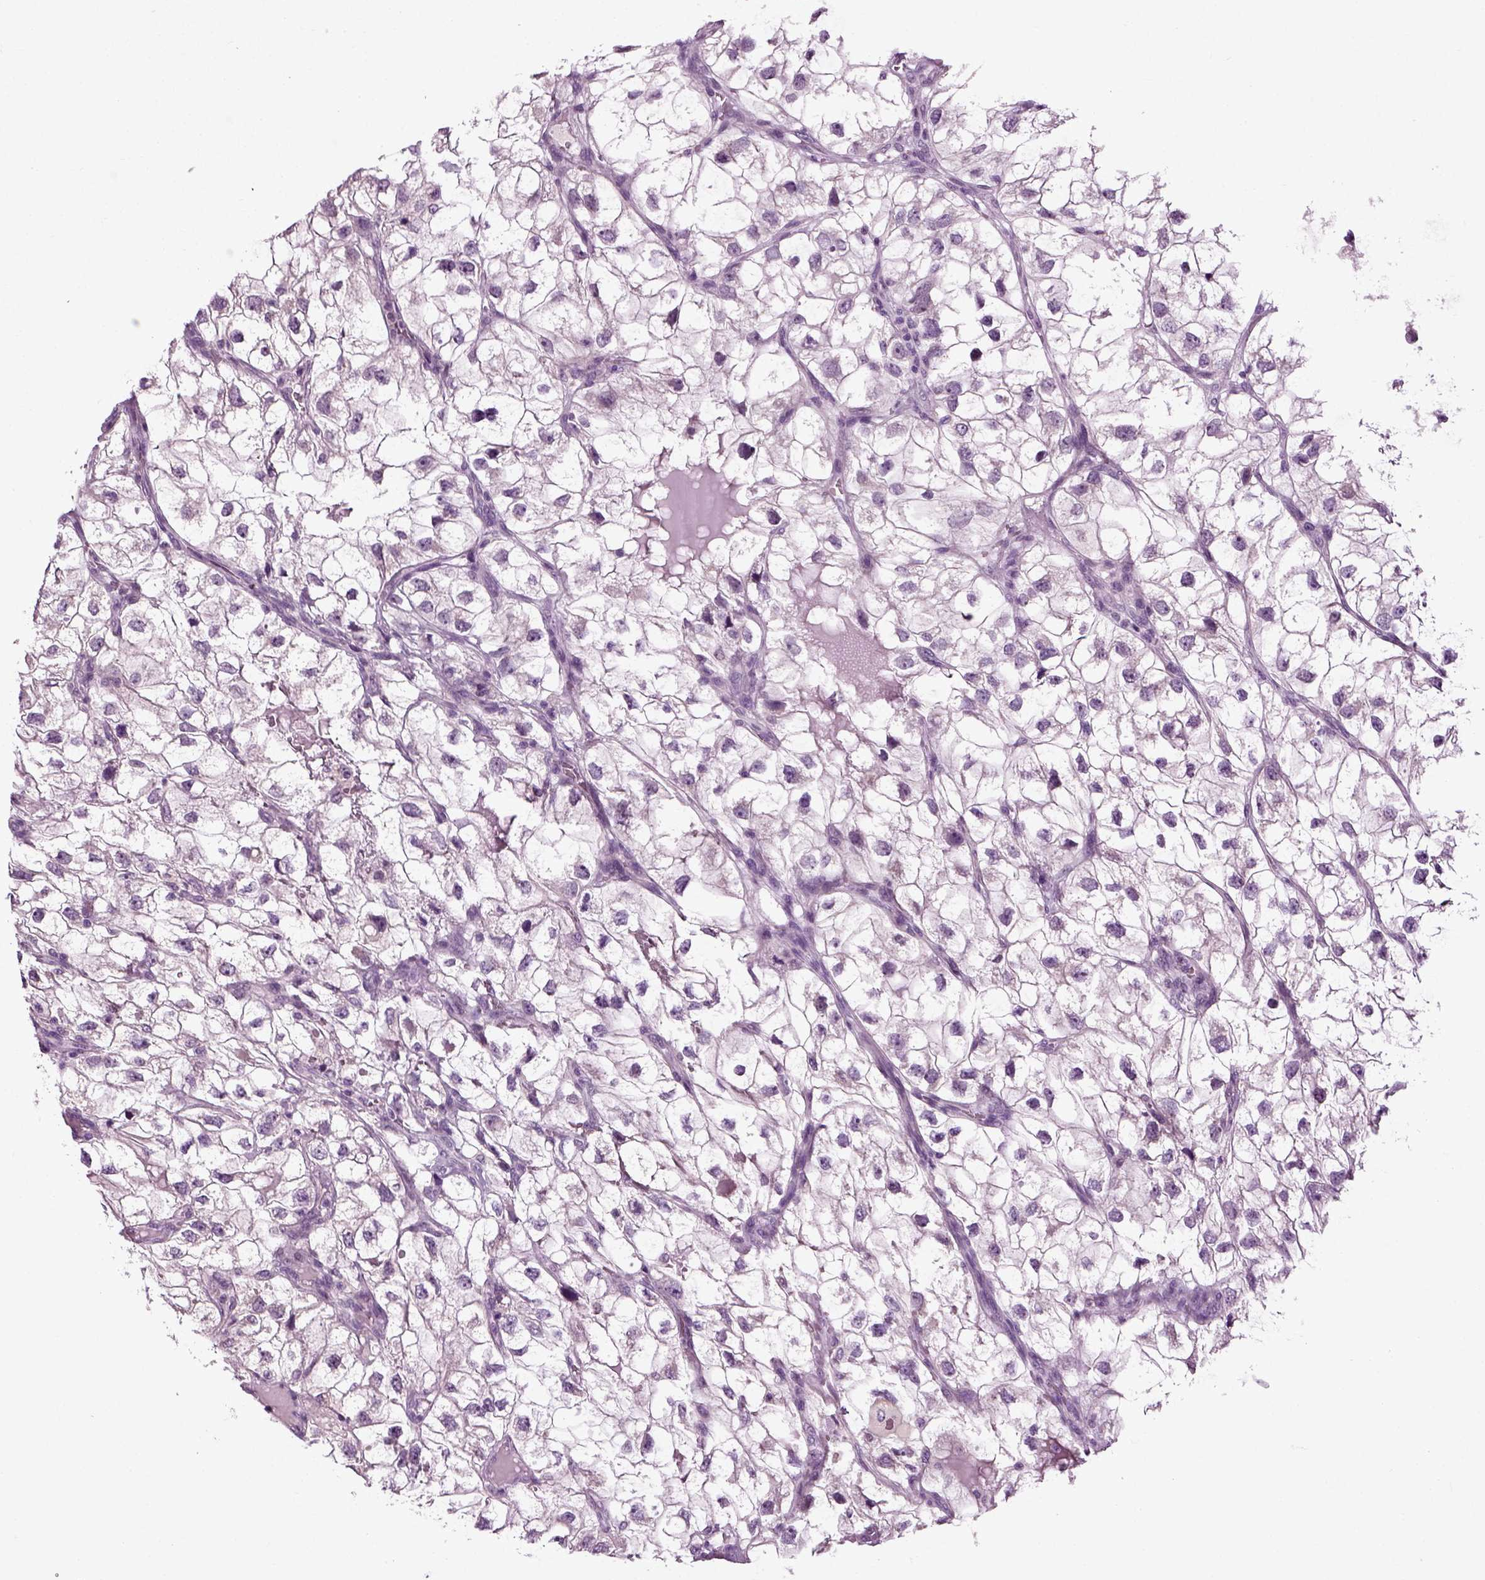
{"staining": {"intensity": "negative", "quantity": "none", "location": "none"}, "tissue": "renal cancer", "cell_type": "Tumor cells", "image_type": "cancer", "snomed": [{"axis": "morphology", "description": "Adenocarcinoma, NOS"}, {"axis": "topography", "description": "Kidney"}], "caption": "Immunohistochemistry (IHC) micrograph of renal cancer (adenocarcinoma) stained for a protein (brown), which shows no positivity in tumor cells.", "gene": "SPATA17", "patient": {"sex": "male", "age": 59}}